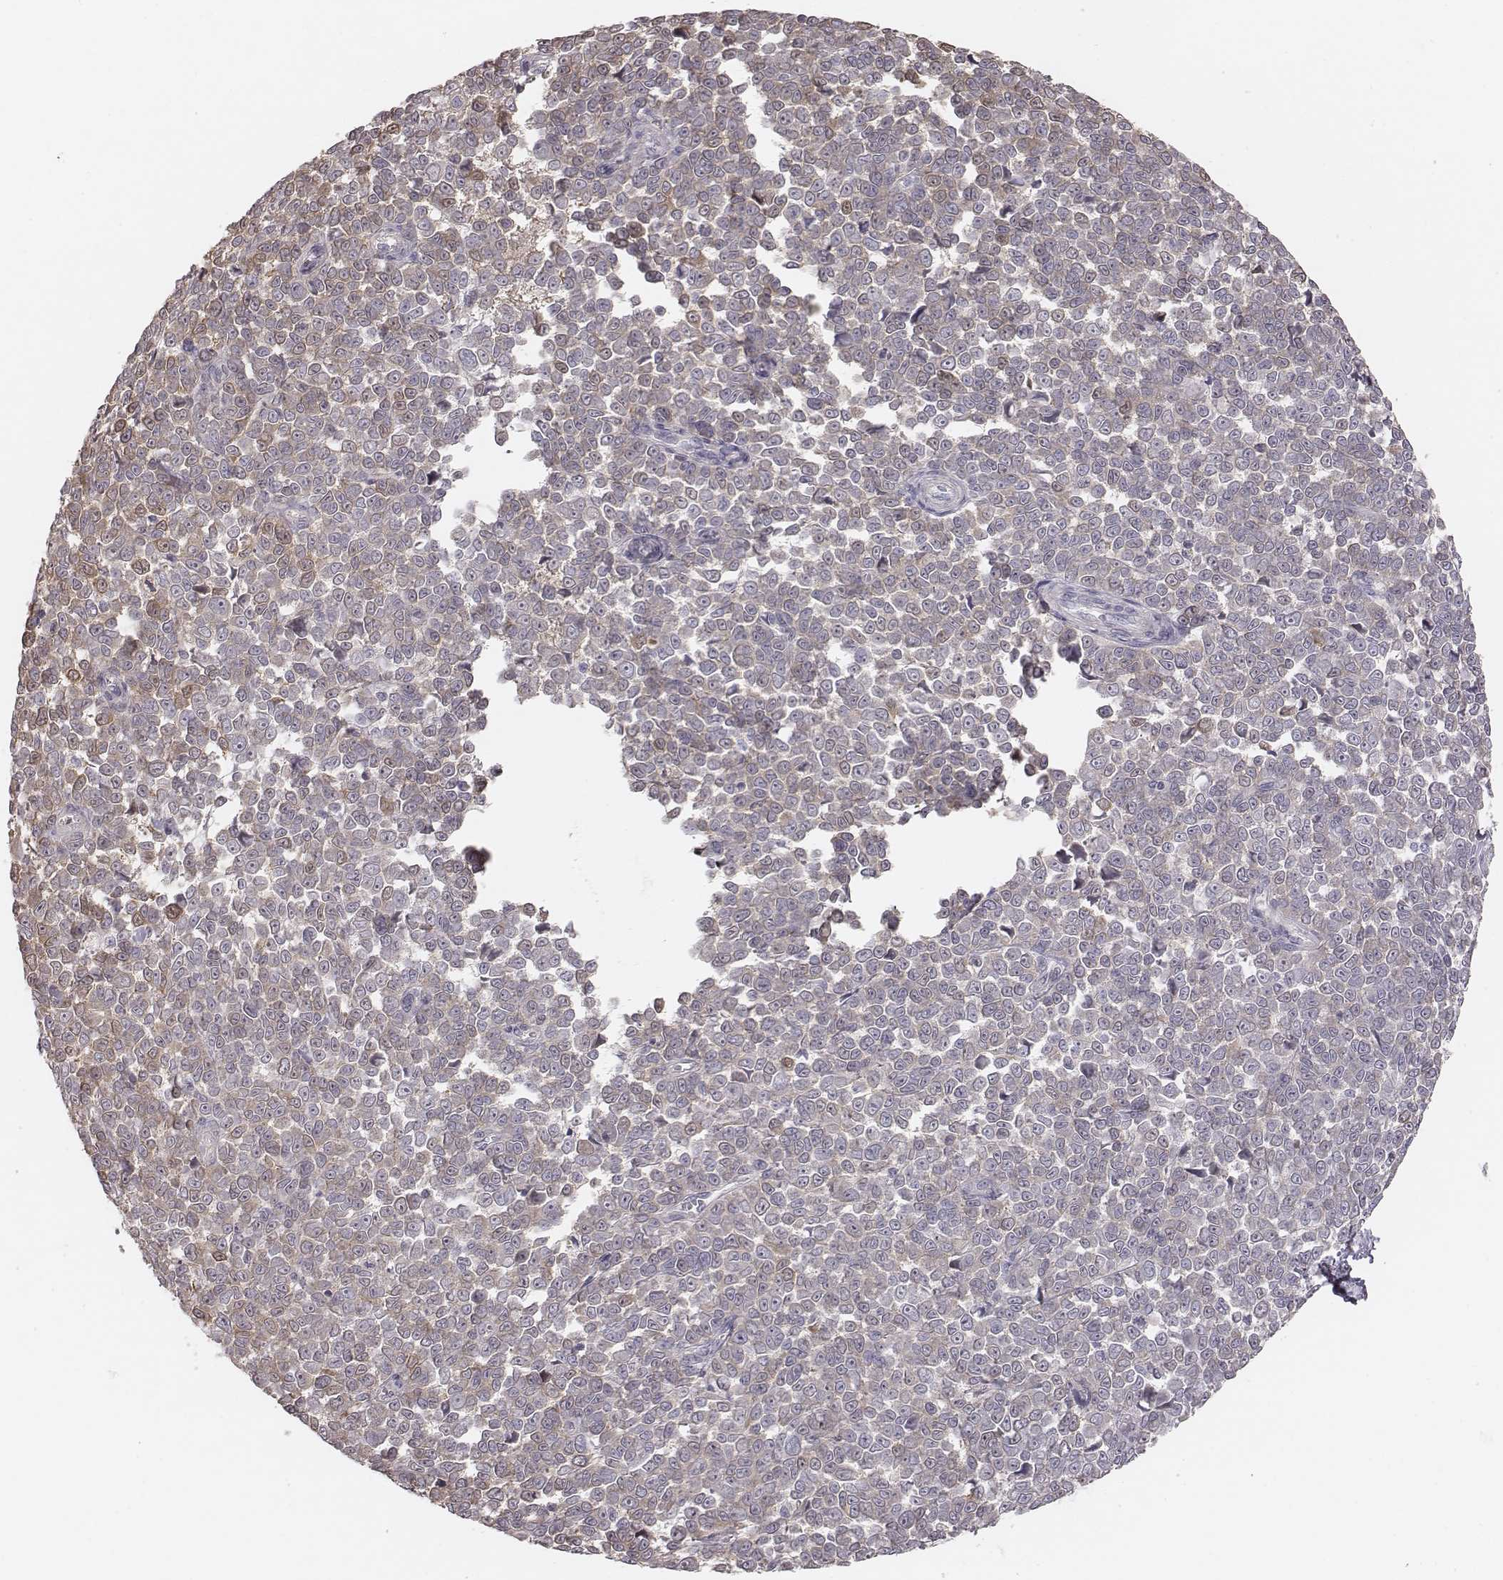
{"staining": {"intensity": "weak", "quantity": ">75%", "location": "cytoplasmic/membranous"}, "tissue": "melanoma", "cell_type": "Tumor cells", "image_type": "cancer", "snomed": [{"axis": "morphology", "description": "Malignant melanoma, NOS"}, {"axis": "topography", "description": "Skin"}], "caption": "A brown stain shows weak cytoplasmic/membranous positivity of a protein in human malignant melanoma tumor cells.", "gene": "TDRD5", "patient": {"sex": "female", "age": 95}}